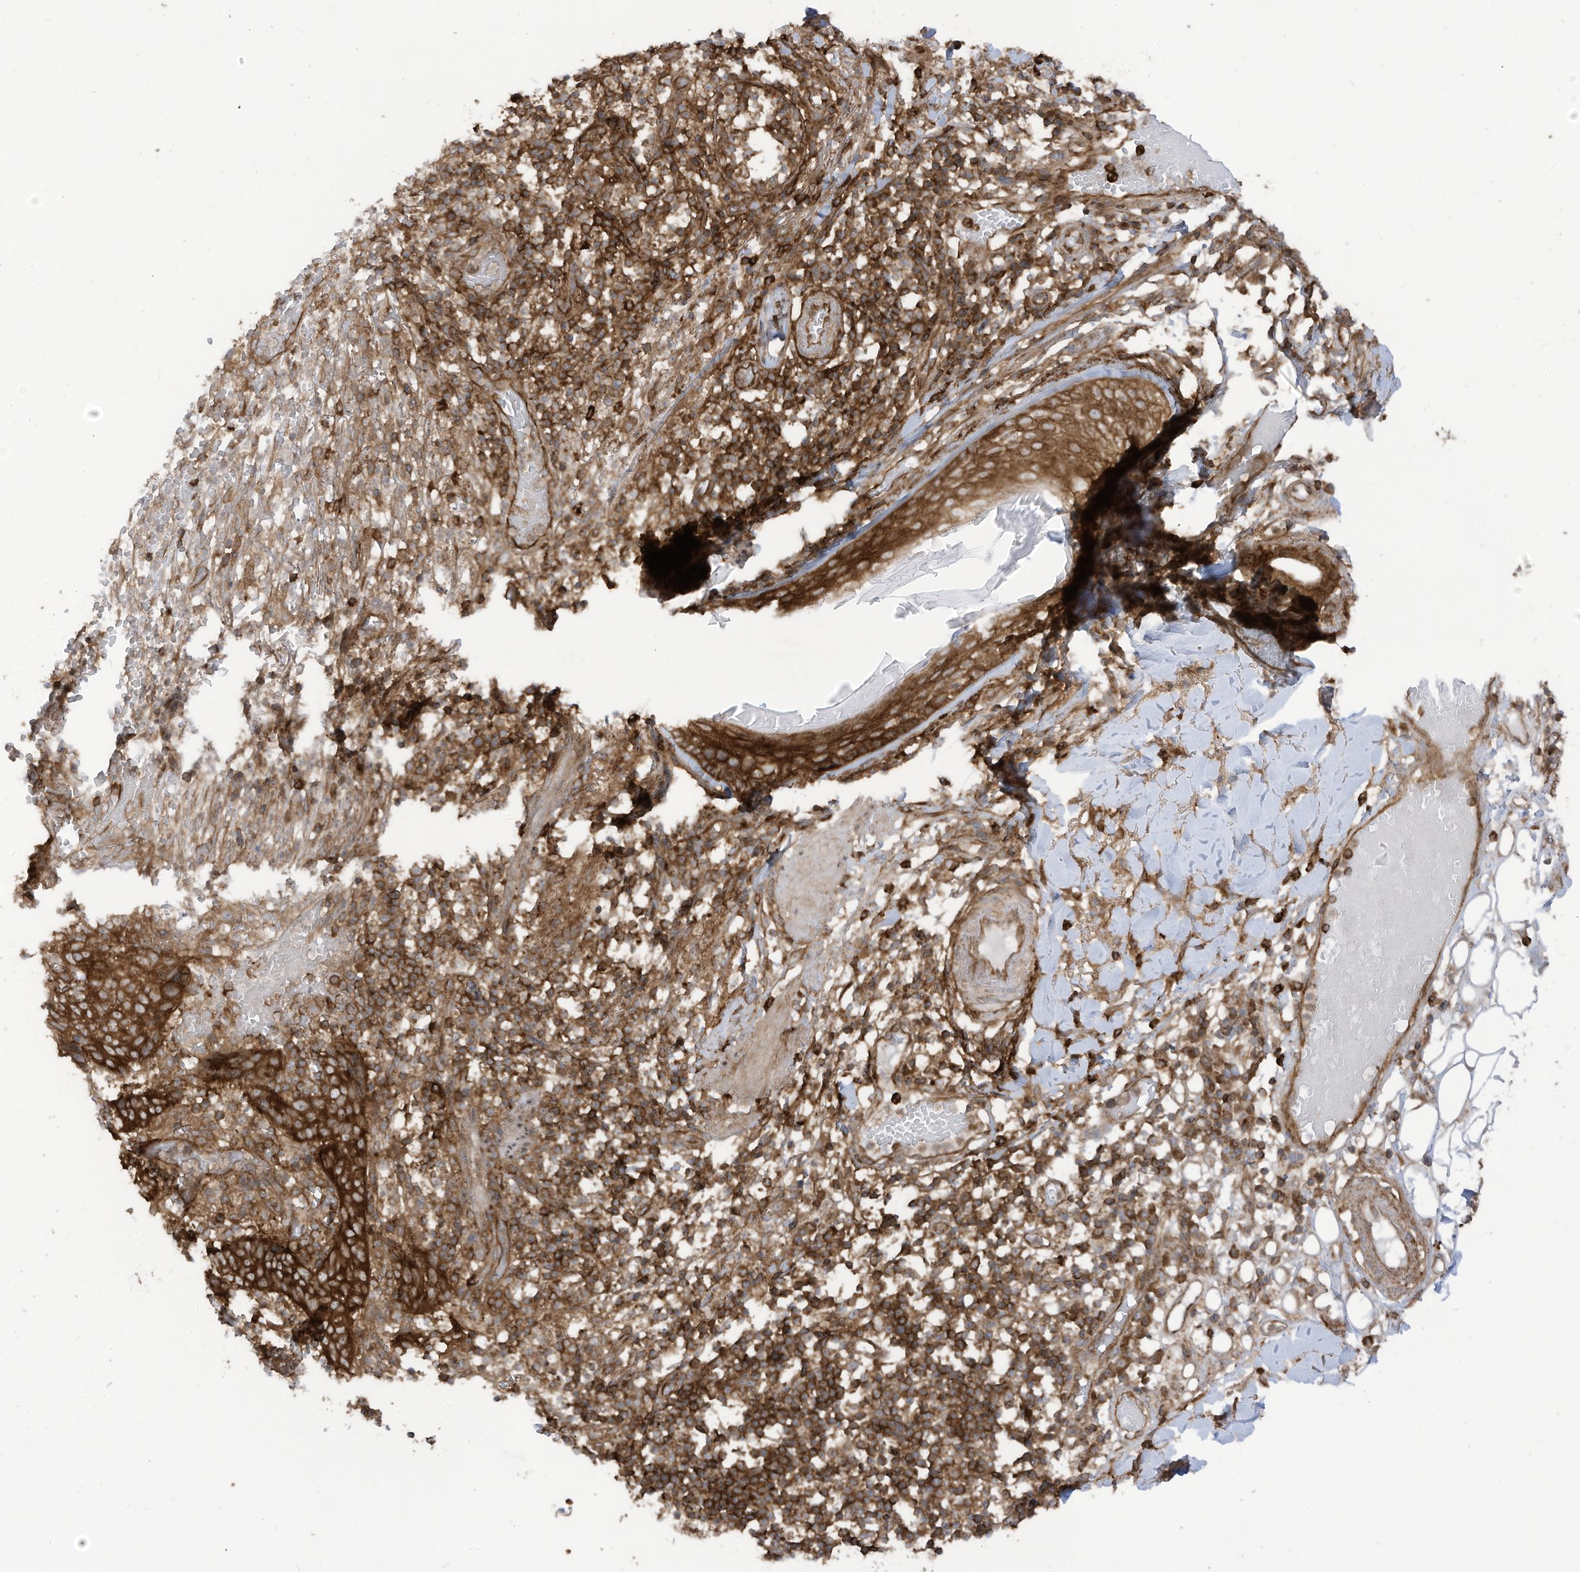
{"staining": {"intensity": "strong", "quantity": ">75%", "location": "cytoplasmic/membranous"}, "tissue": "skin cancer", "cell_type": "Tumor cells", "image_type": "cancer", "snomed": [{"axis": "morphology", "description": "Normal tissue, NOS"}, {"axis": "morphology", "description": "Basal cell carcinoma"}, {"axis": "topography", "description": "Skin"}], "caption": "Human basal cell carcinoma (skin) stained for a protein (brown) displays strong cytoplasmic/membranous positive positivity in about >75% of tumor cells.", "gene": "REPS1", "patient": {"sex": "male", "age": 64}}